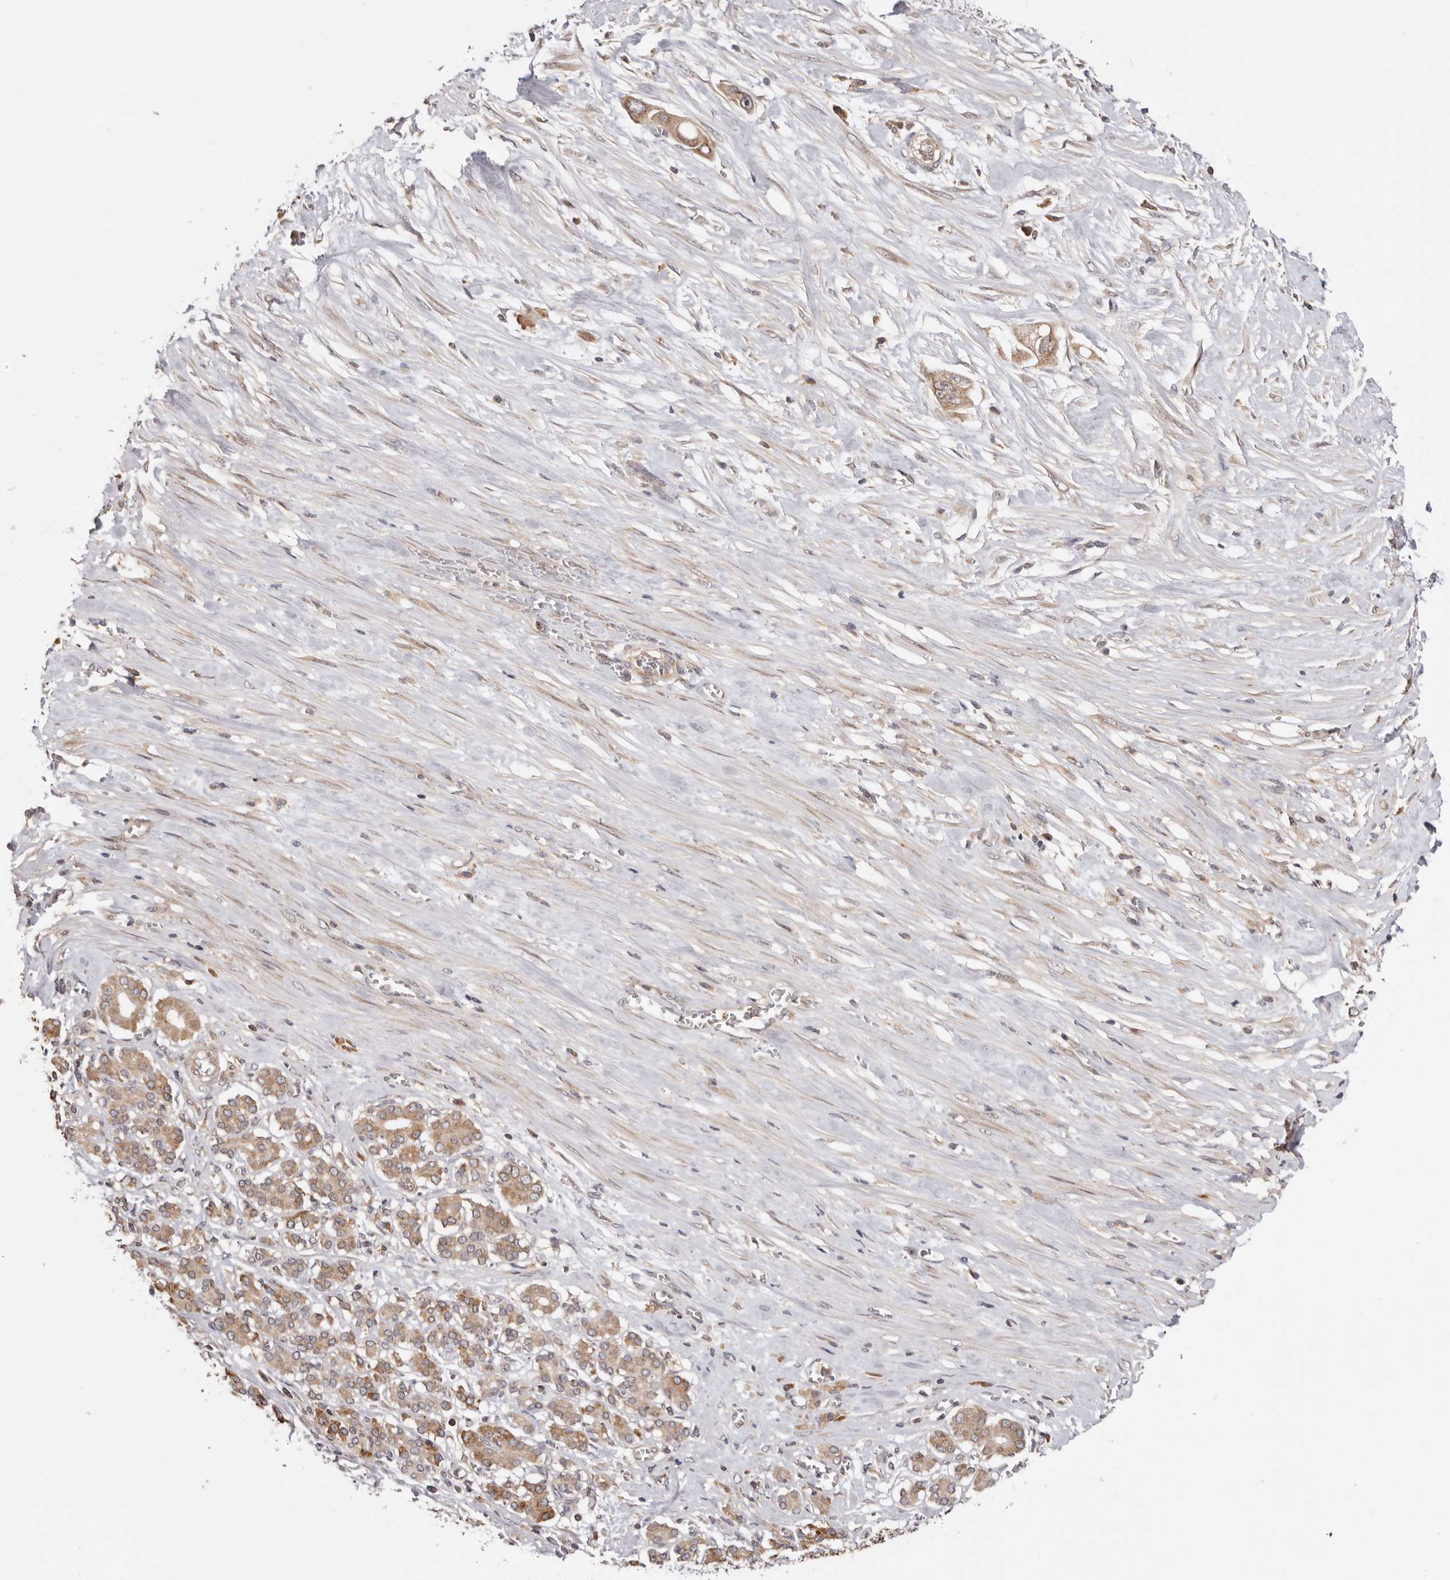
{"staining": {"intensity": "moderate", "quantity": ">75%", "location": "cytoplasmic/membranous"}, "tissue": "pancreatic cancer", "cell_type": "Tumor cells", "image_type": "cancer", "snomed": [{"axis": "morphology", "description": "Adenocarcinoma, NOS"}, {"axis": "topography", "description": "Pancreas"}], "caption": "The immunohistochemical stain highlights moderate cytoplasmic/membranous expression in tumor cells of adenocarcinoma (pancreatic) tissue.", "gene": "TMUB1", "patient": {"sex": "female", "age": 60}}